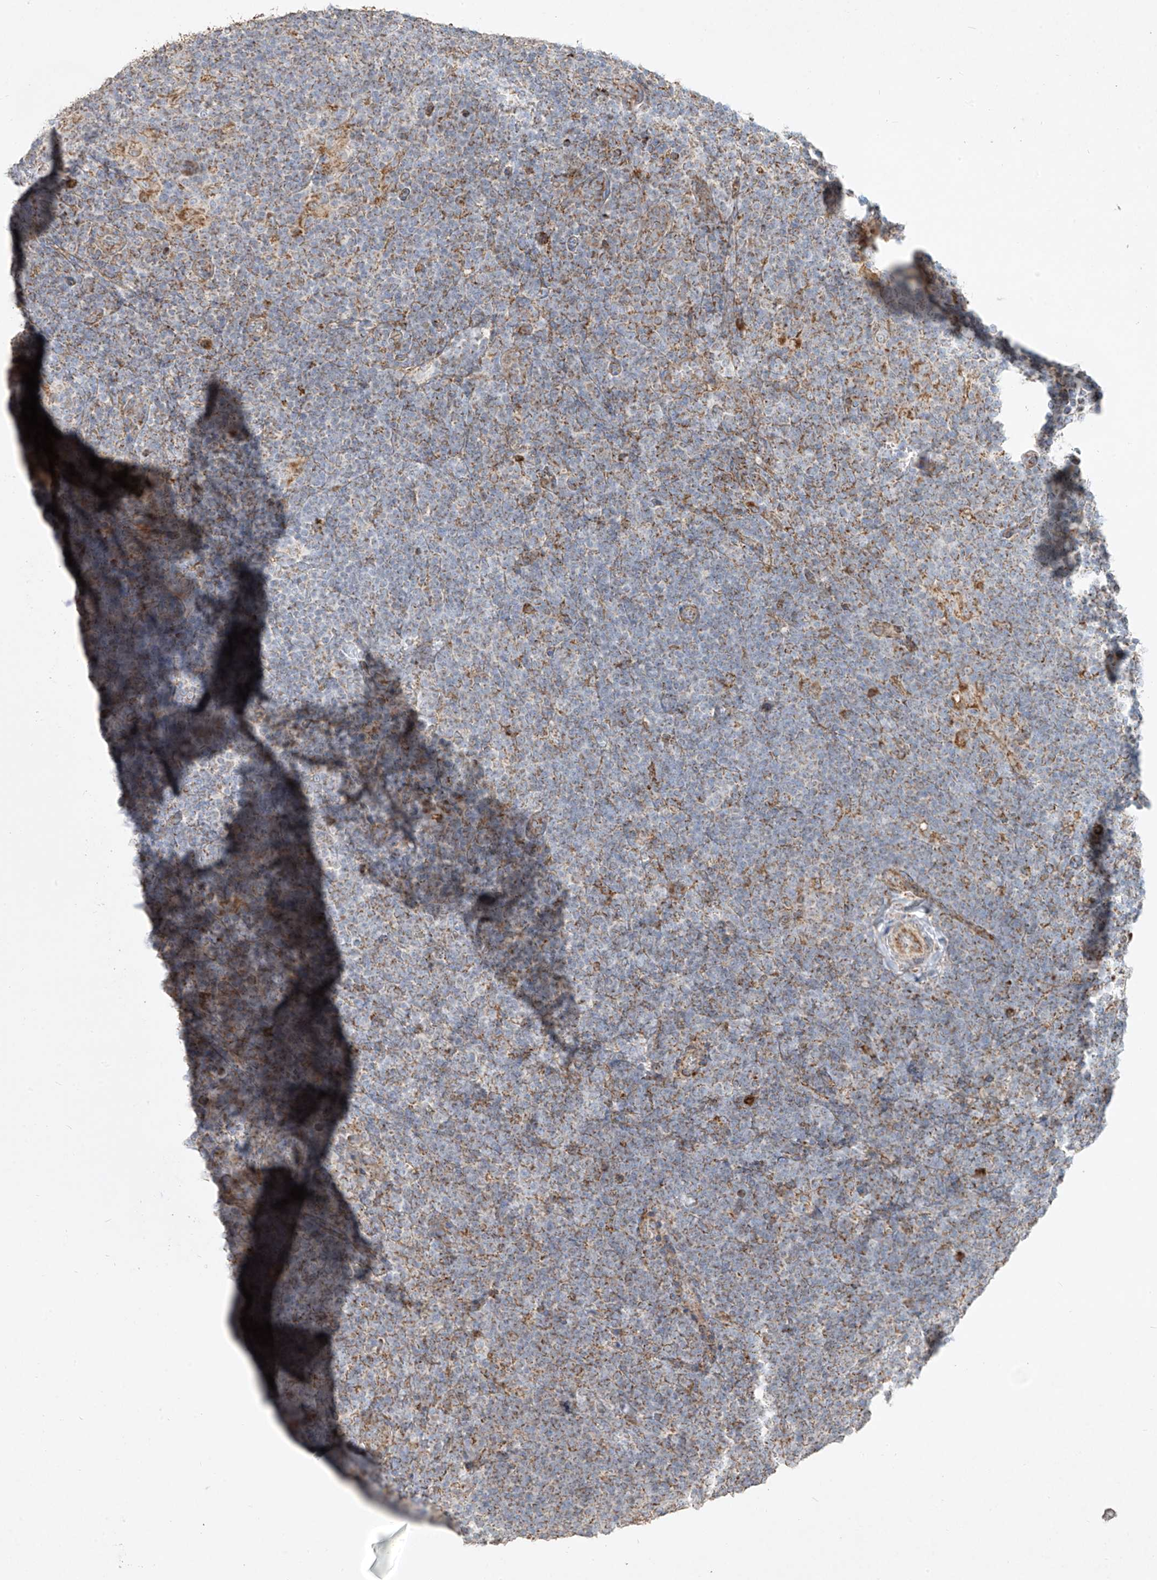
{"staining": {"intensity": "moderate", "quantity": "25%-75%", "location": "cytoplasmic/membranous"}, "tissue": "lymphoma", "cell_type": "Tumor cells", "image_type": "cancer", "snomed": [{"axis": "morphology", "description": "Hodgkin's disease, NOS"}, {"axis": "topography", "description": "Lymph node"}], "caption": "Protein analysis of Hodgkin's disease tissue displays moderate cytoplasmic/membranous staining in approximately 25%-75% of tumor cells.", "gene": "COLGALT2", "patient": {"sex": "female", "age": 57}}